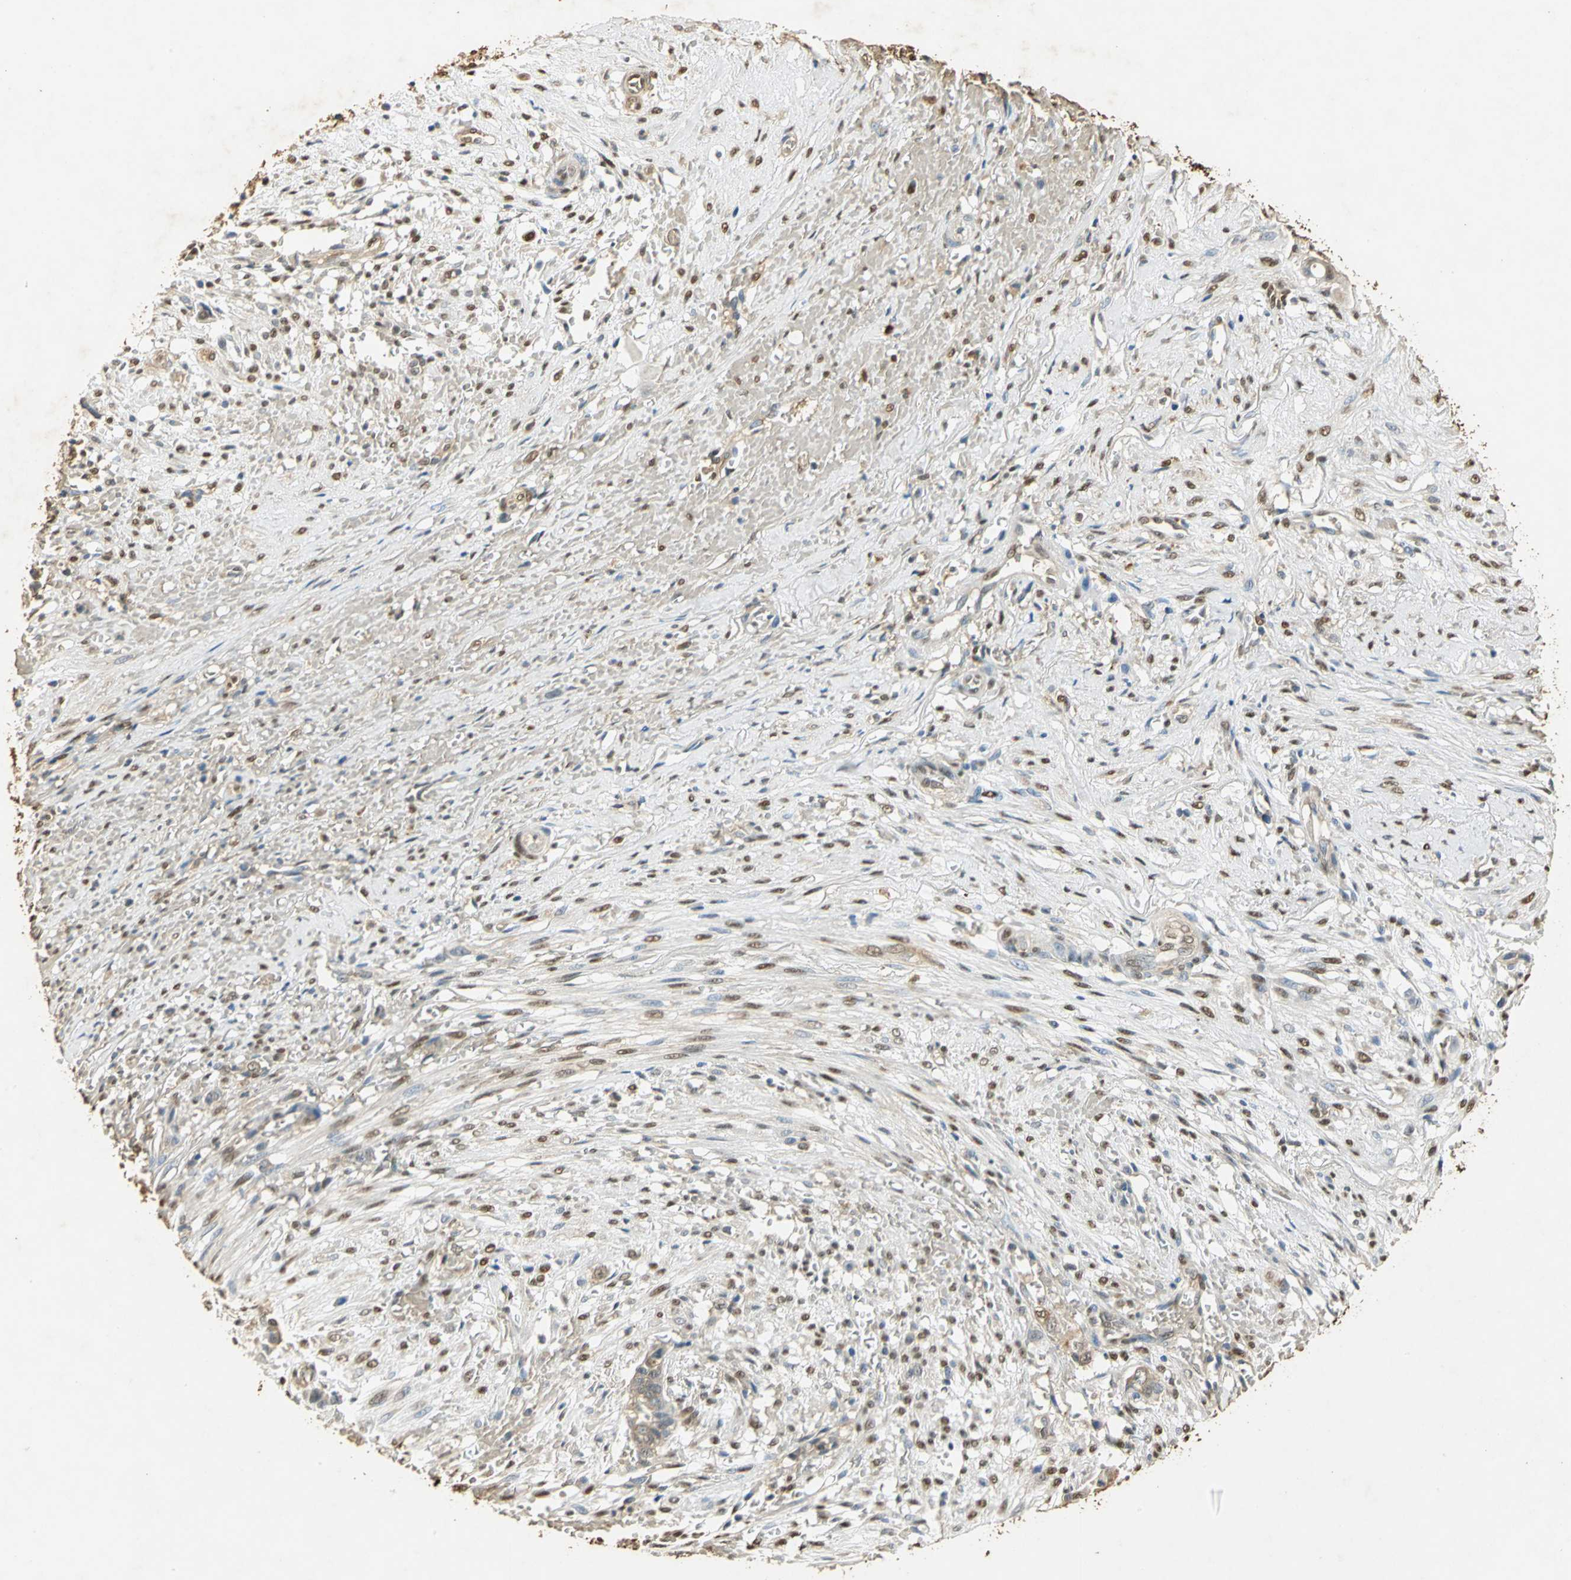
{"staining": {"intensity": "weak", "quantity": ">75%", "location": "cytoplasmic/membranous"}, "tissue": "liver cancer", "cell_type": "Tumor cells", "image_type": "cancer", "snomed": [{"axis": "morphology", "description": "Cholangiocarcinoma"}, {"axis": "topography", "description": "Liver"}], "caption": "High-power microscopy captured an immunohistochemistry (IHC) image of cholangiocarcinoma (liver), revealing weak cytoplasmic/membranous positivity in approximately >75% of tumor cells. The staining is performed using DAB brown chromogen to label protein expression. The nuclei are counter-stained blue using hematoxylin.", "gene": "GAPDH", "patient": {"sex": "female", "age": 70}}